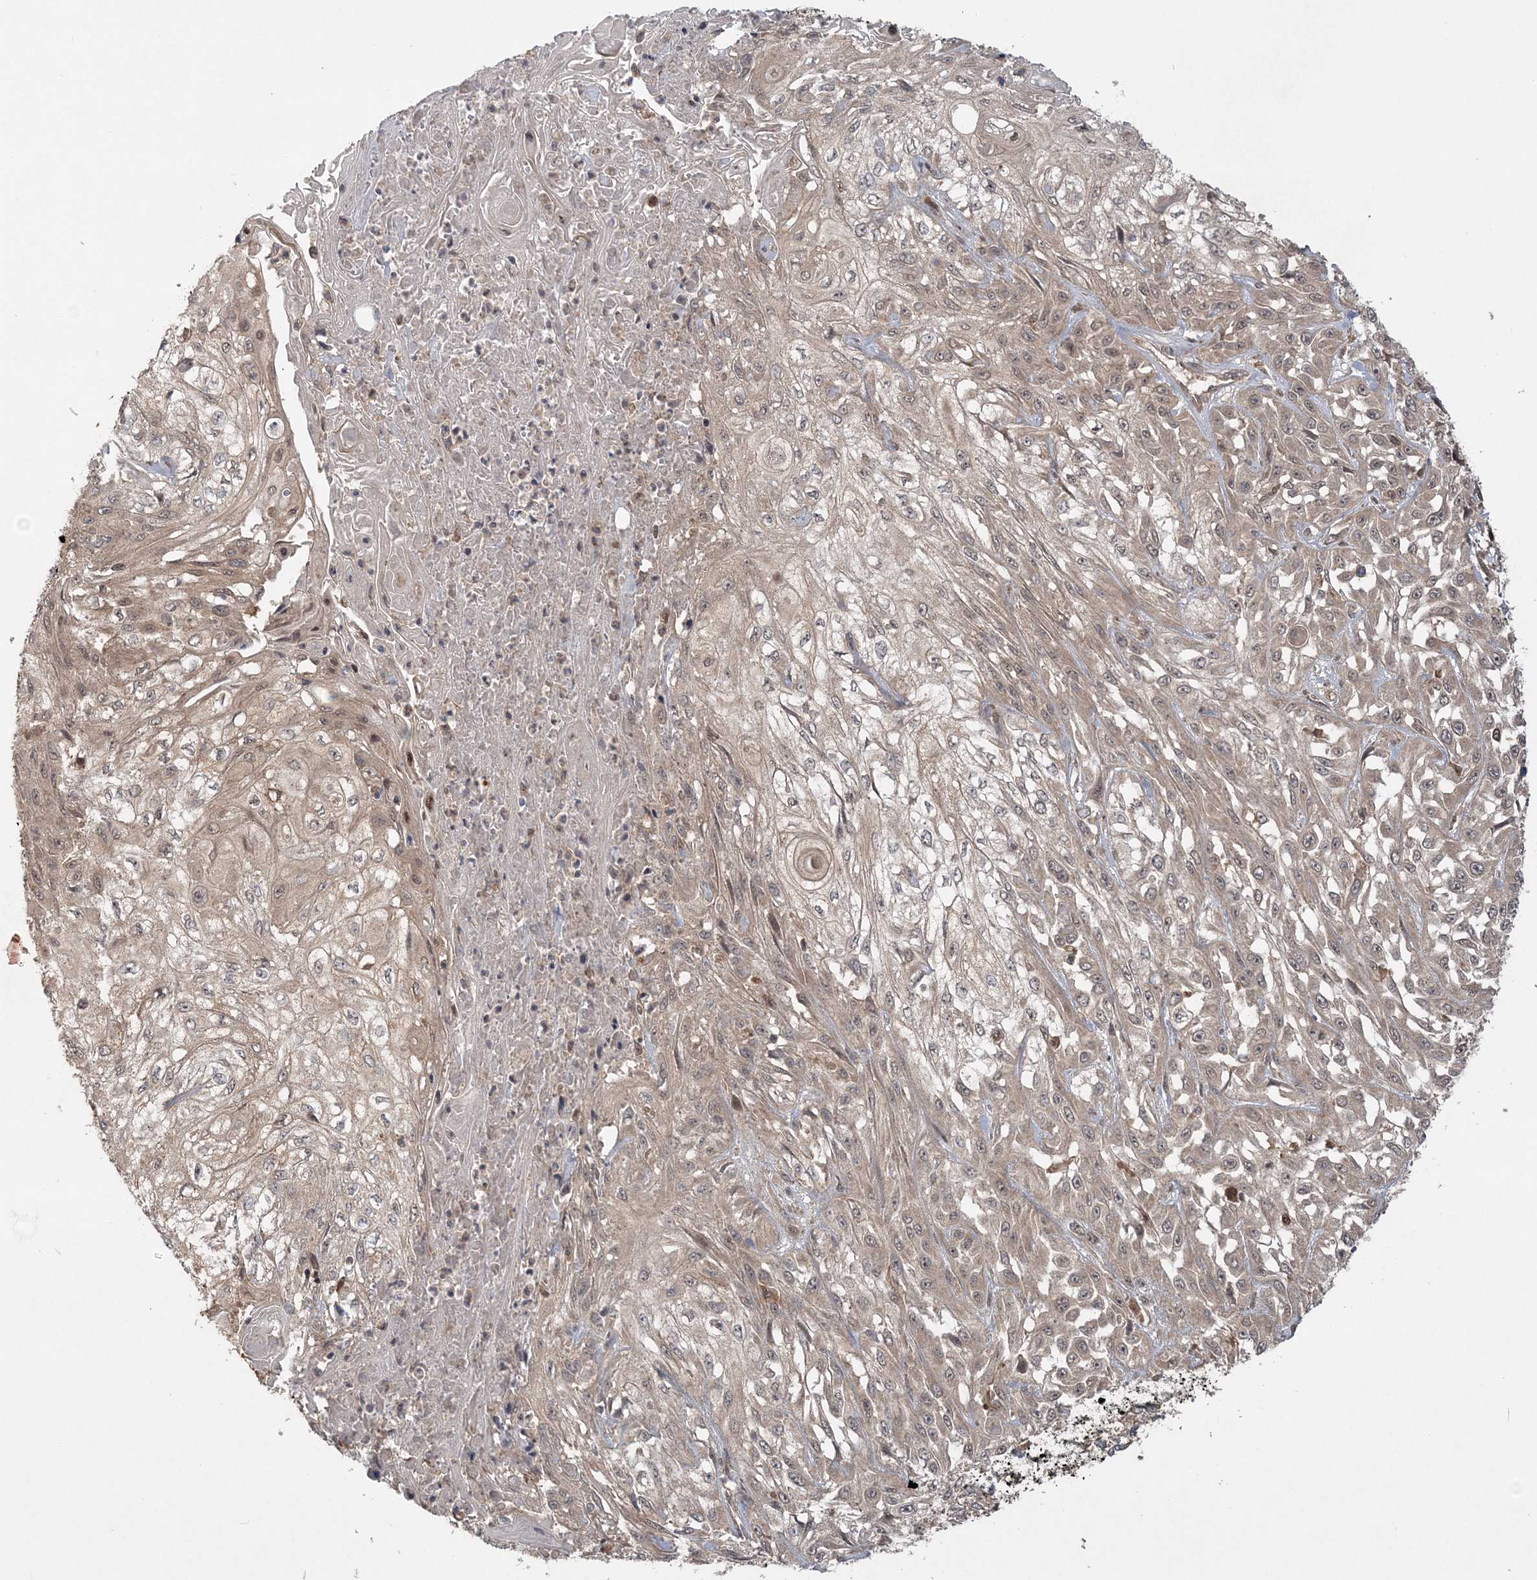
{"staining": {"intensity": "weak", "quantity": "25%-75%", "location": "cytoplasmic/membranous"}, "tissue": "skin cancer", "cell_type": "Tumor cells", "image_type": "cancer", "snomed": [{"axis": "morphology", "description": "Squamous cell carcinoma, NOS"}, {"axis": "morphology", "description": "Squamous cell carcinoma, metastatic, NOS"}, {"axis": "topography", "description": "Skin"}, {"axis": "topography", "description": "Lymph node"}], "caption": "Weak cytoplasmic/membranous protein expression is identified in approximately 25%-75% of tumor cells in skin squamous cell carcinoma. Using DAB (brown) and hematoxylin (blue) stains, captured at high magnification using brightfield microscopy.", "gene": "LACC1", "patient": {"sex": "male", "age": 75}}